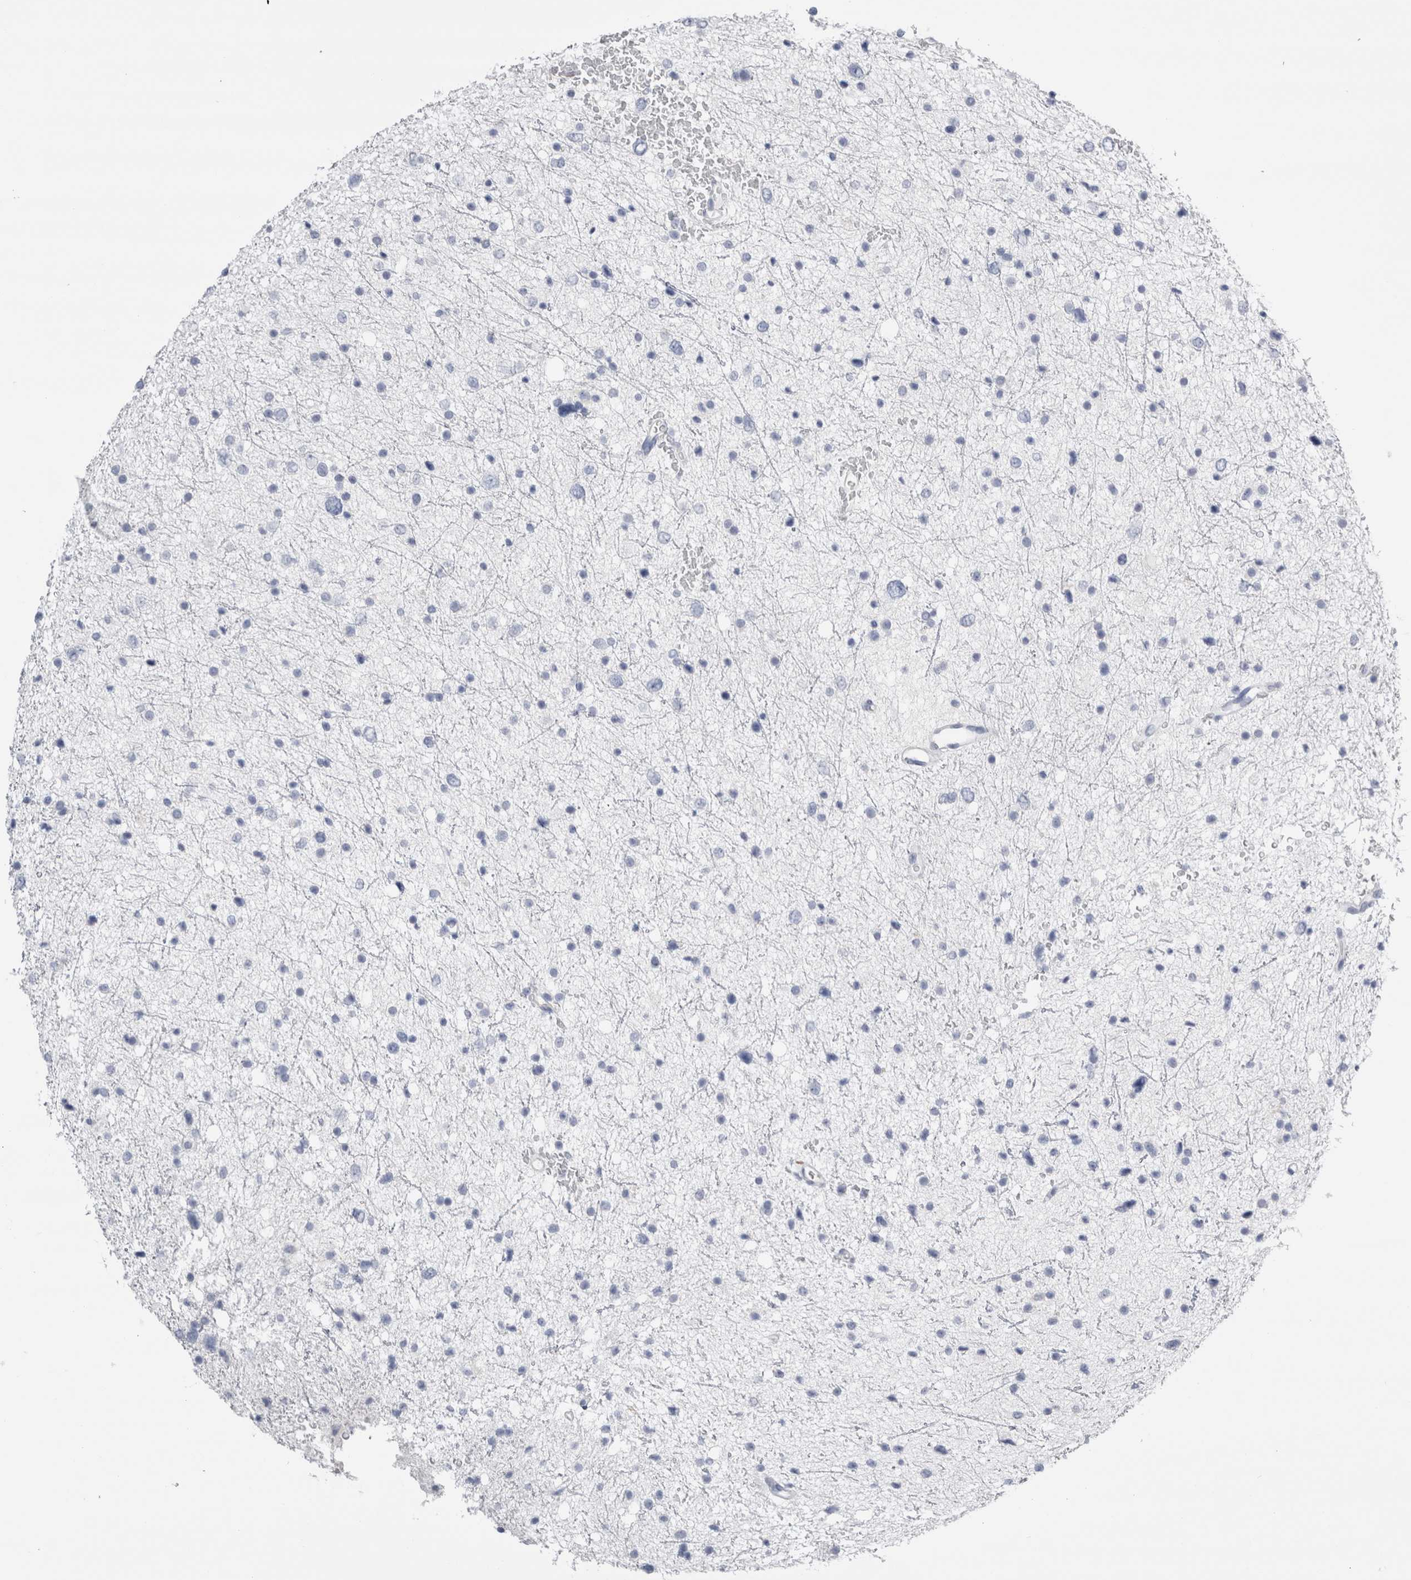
{"staining": {"intensity": "negative", "quantity": "none", "location": "none"}, "tissue": "glioma", "cell_type": "Tumor cells", "image_type": "cancer", "snomed": [{"axis": "morphology", "description": "Glioma, malignant, Low grade"}, {"axis": "topography", "description": "Brain"}], "caption": "The micrograph demonstrates no staining of tumor cells in low-grade glioma (malignant).", "gene": "S100A12", "patient": {"sex": "female", "age": 37}}